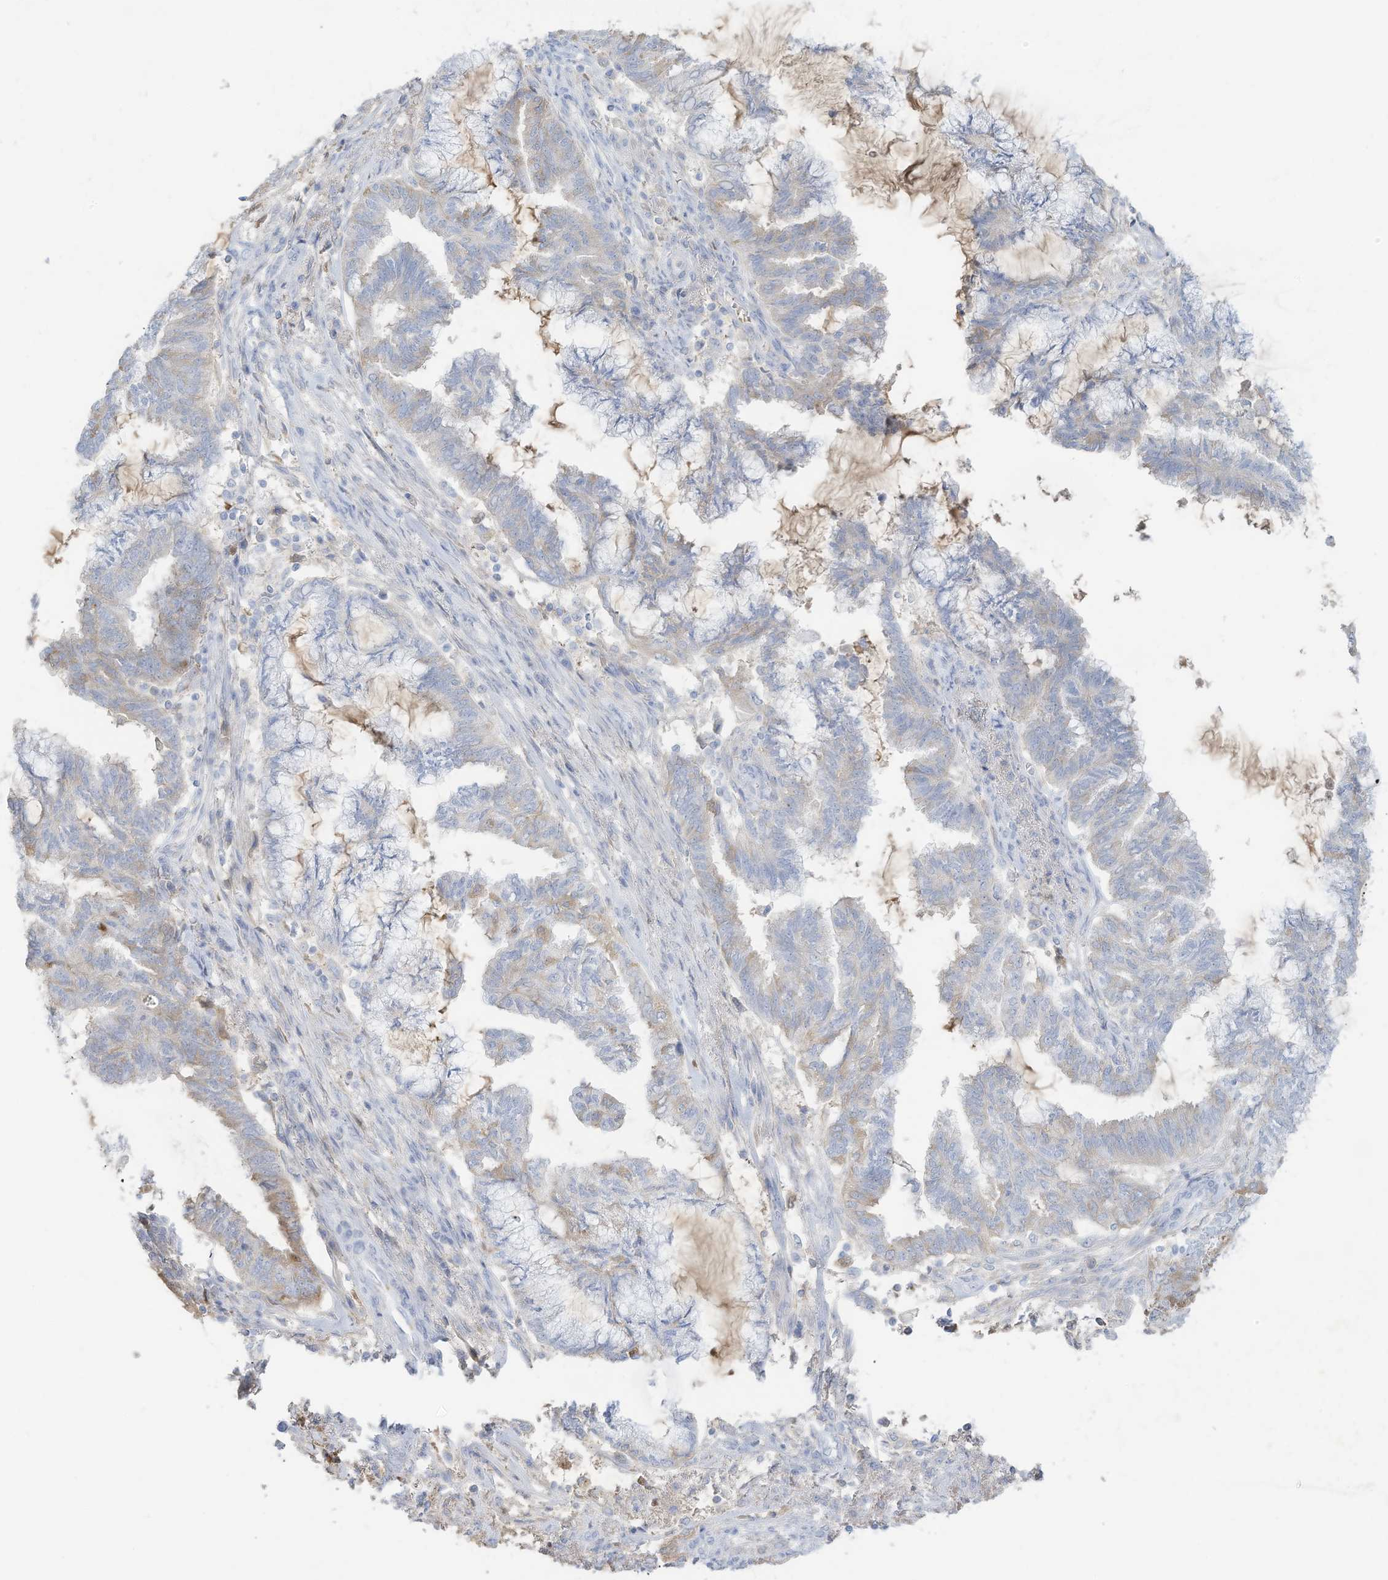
{"staining": {"intensity": "weak", "quantity": "<25%", "location": "cytoplasmic/membranous"}, "tissue": "endometrial cancer", "cell_type": "Tumor cells", "image_type": "cancer", "snomed": [{"axis": "morphology", "description": "Adenocarcinoma, NOS"}, {"axis": "topography", "description": "Endometrium"}], "caption": "High power microscopy image of an immunohistochemistry (IHC) photomicrograph of adenocarcinoma (endometrial), revealing no significant expression in tumor cells. (DAB IHC, high magnification).", "gene": "HSD17B13", "patient": {"sex": "female", "age": 86}}